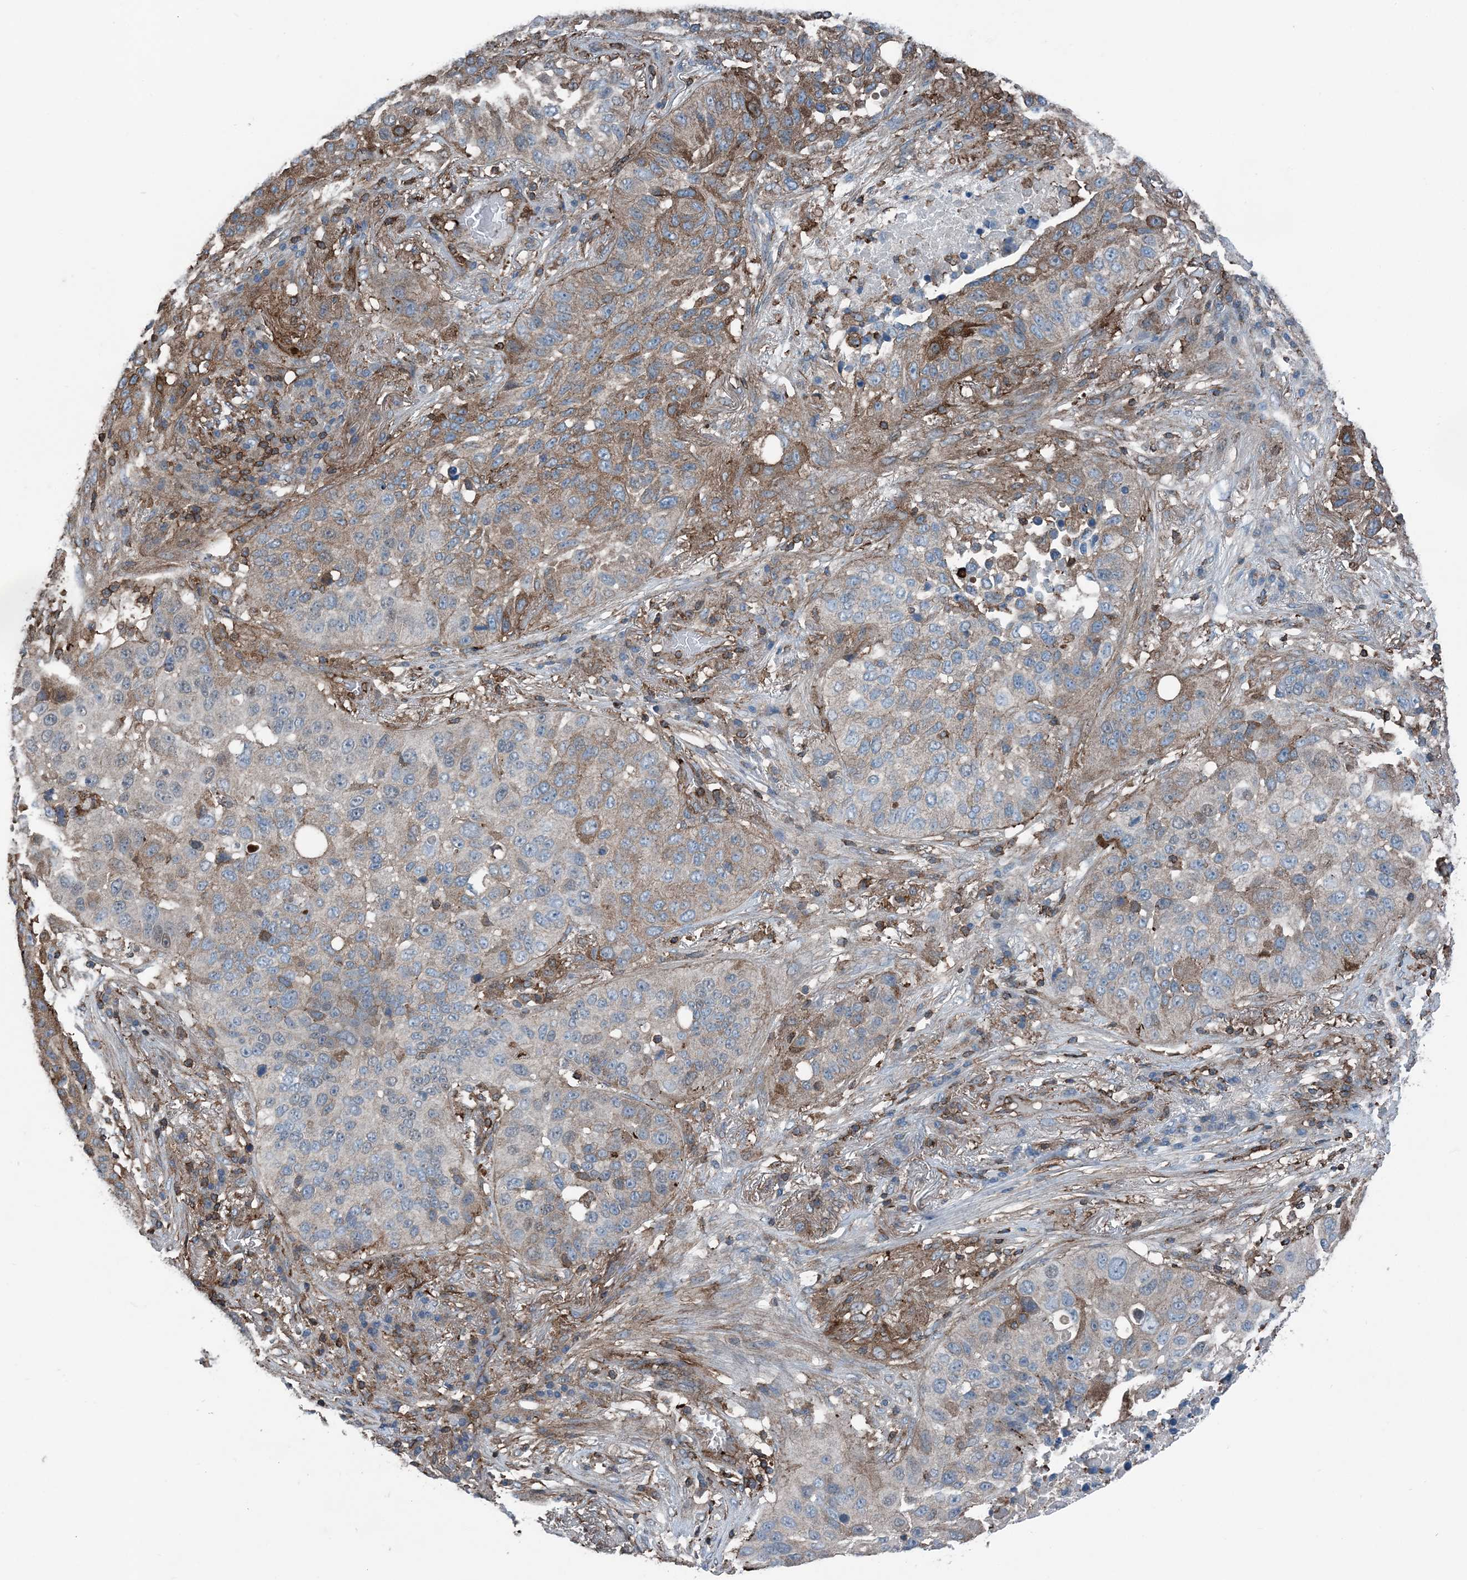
{"staining": {"intensity": "moderate", "quantity": "25%-75%", "location": "cytoplasmic/membranous"}, "tissue": "lung cancer", "cell_type": "Tumor cells", "image_type": "cancer", "snomed": [{"axis": "morphology", "description": "Squamous cell carcinoma, NOS"}, {"axis": "topography", "description": "Lung"}], "caption": "Tumor cells exhibit medium levels of moderate cytoplasmic/membranous positivity in approximately 25%-75% of cells in lung squamous cell carcinoma. Using DAB (brown) and hematoxylin (blue) stains, captured at high magnification using brightfield microscopy.", "gene": "CFL1", "patient": {"sex": "male", "age": 57}}